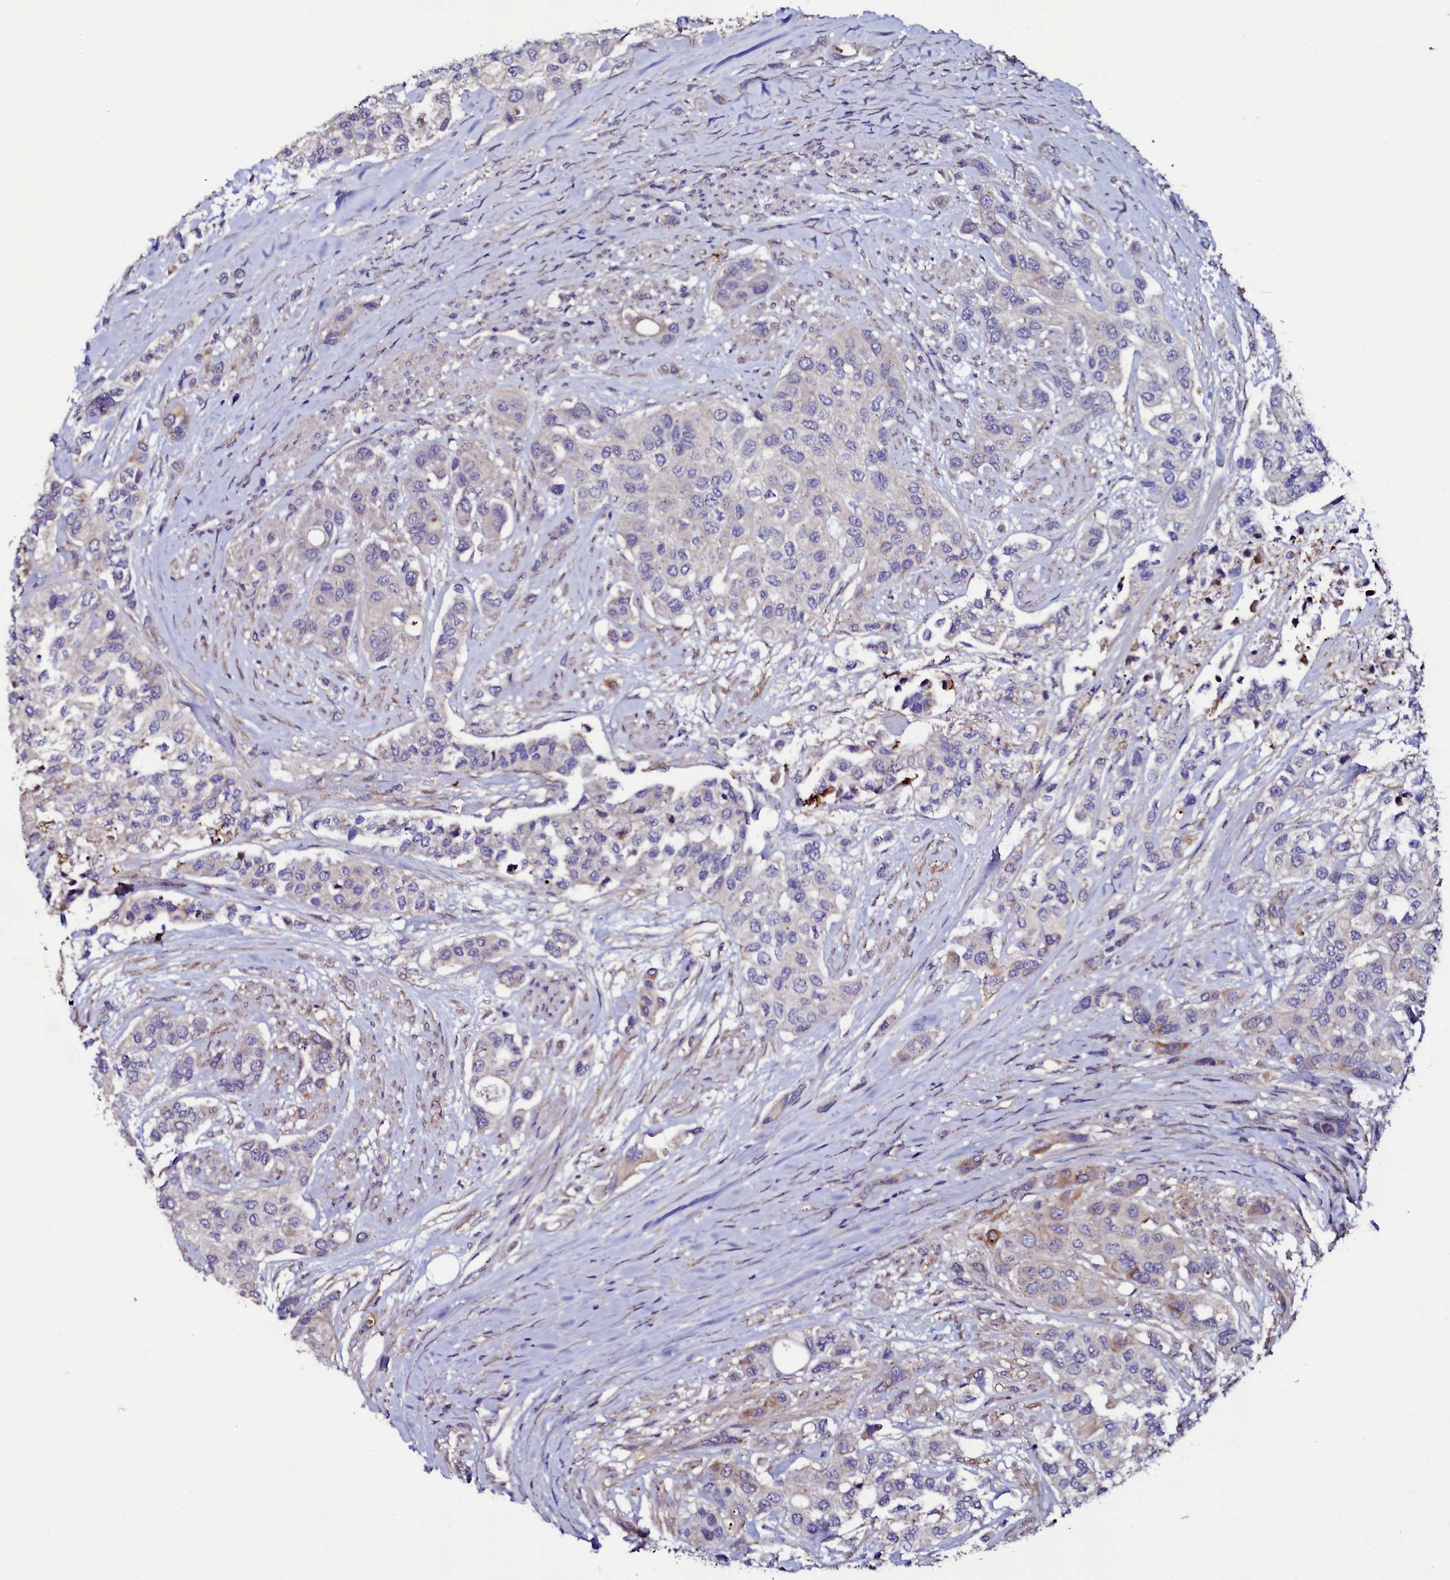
{"staining": {"intensity": "moderate", "quantity": "<25%", "location": "cytoplasmic/membranous"}, "tissue": "urothelial cancer", "cell_type": "Tumor cells", "image_type": "cancer", "snomed": [{"axis": "morphology", "description": "Normal tissue, NOS"}, {"axis": "morphology", "description": "Urothelial carcinoma, High grade"}, {"axis": "topography", "description": "Vascular tissue"}, {"axis": "topography", "description": "Urinary bladder"}], "caption": "IHC of urothelial carcinoma (high-grade) demonstrates low levels of moderate cytoplasmic/membranous positivity in approximately <25% of tumor cells.", "gene": "USPL1", "patient": {"sex": "female", "age": 56}}